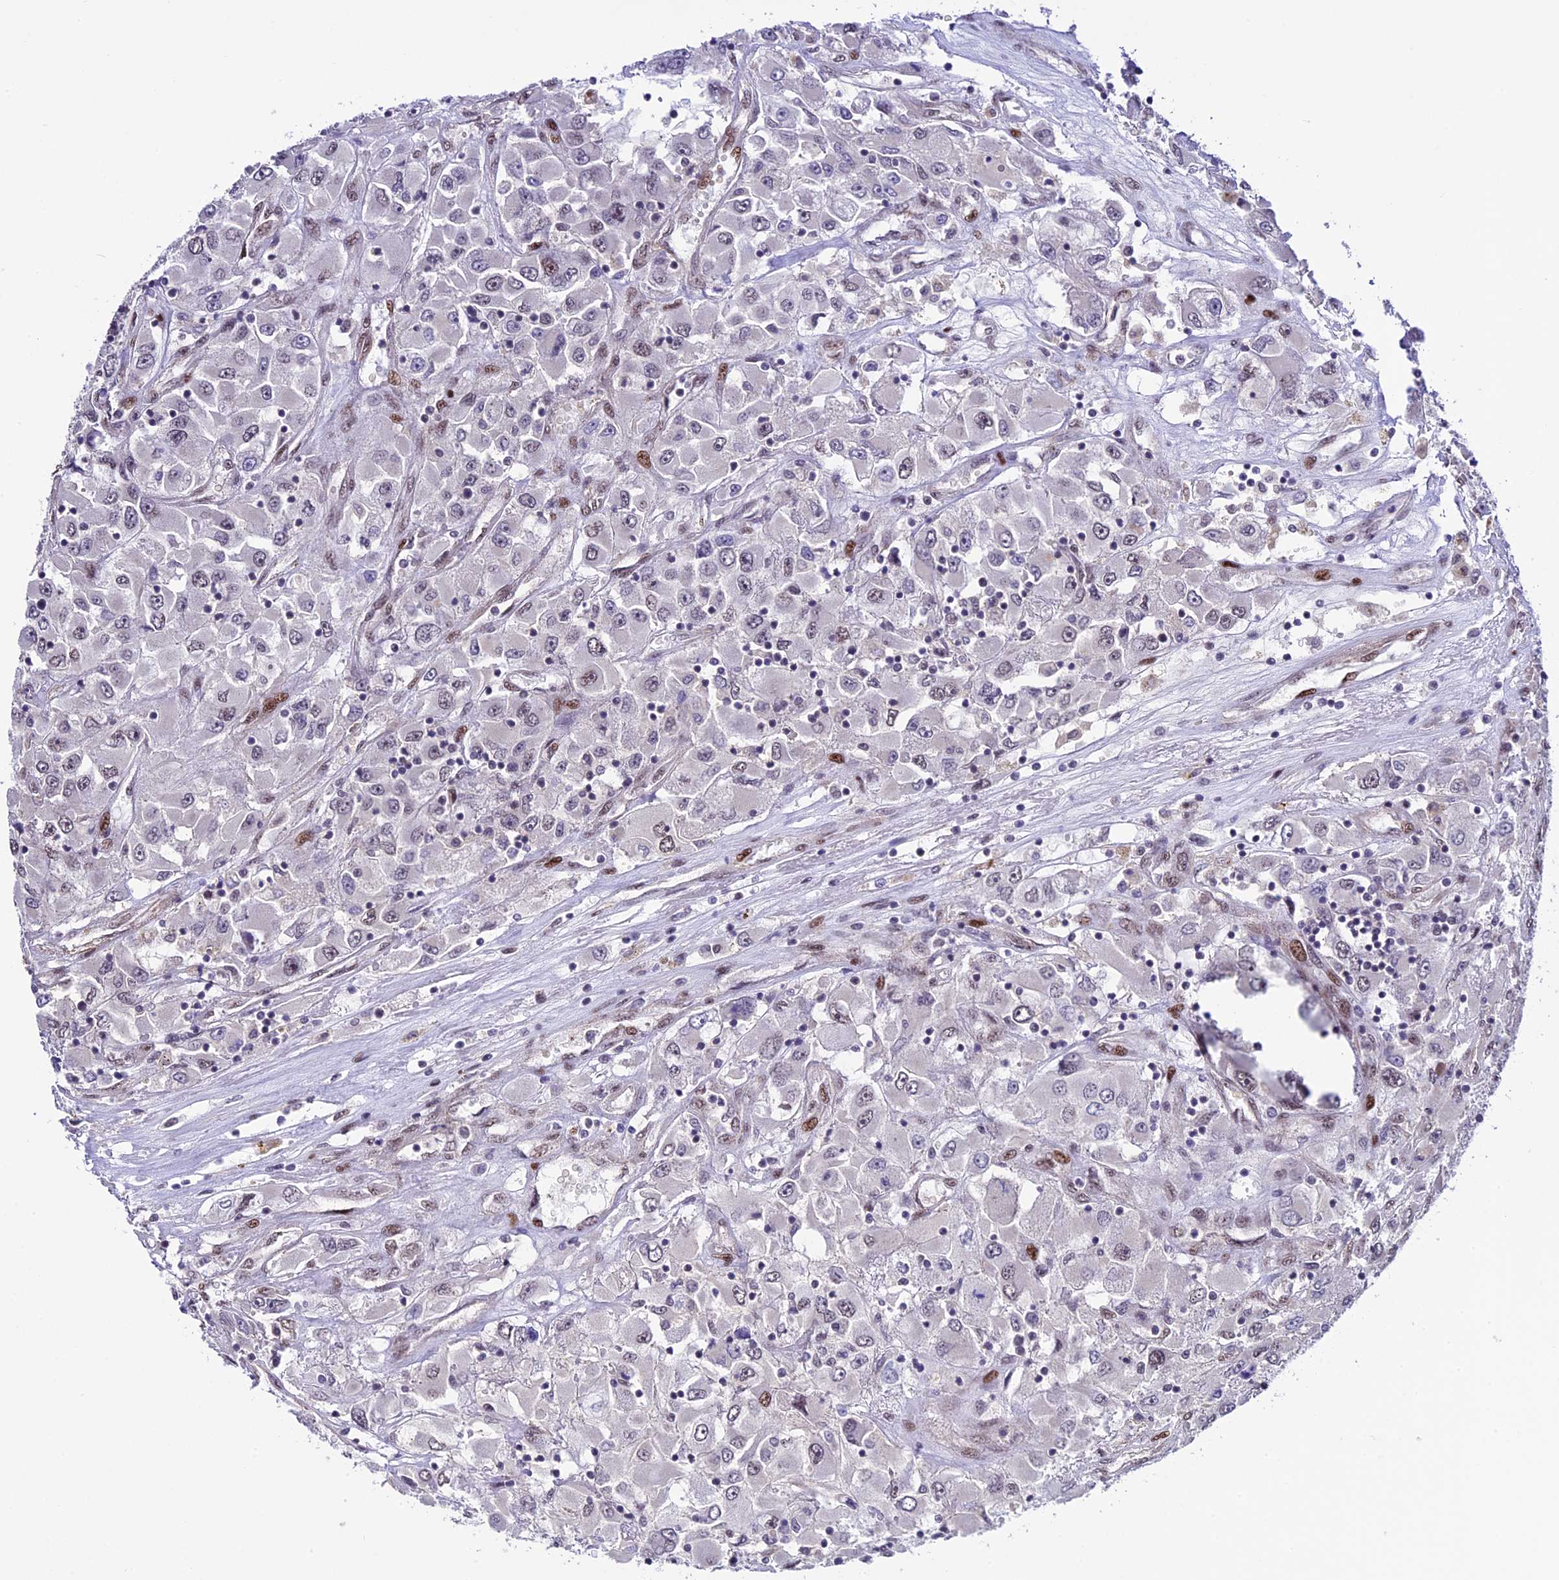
{"staining": {"intensity": "weak", "quantity": "<25%", "location": "nuclear"}, "tissue": "renal cancer", "cell_type": "Tumor cells", "image_type": "cancer", "snomed": [{"axis": "morphology", "description": "Adenocarcinoma, NOS"}, {"axis": "topography", "description": "Kidney"}], "caption": "Immunohistochemistry photomicrograph of neoplastic tissue: human renal cancer stained with DAB shows no significant protein staining in tumor cells. (DAB (3,3'-diaminobenzidine) immunohistochemistry (IHC) visualized using brightfield microscopy, high magnification).", "gene": "TCP11L2", "patient": {"sex": "female", "age": 52}}